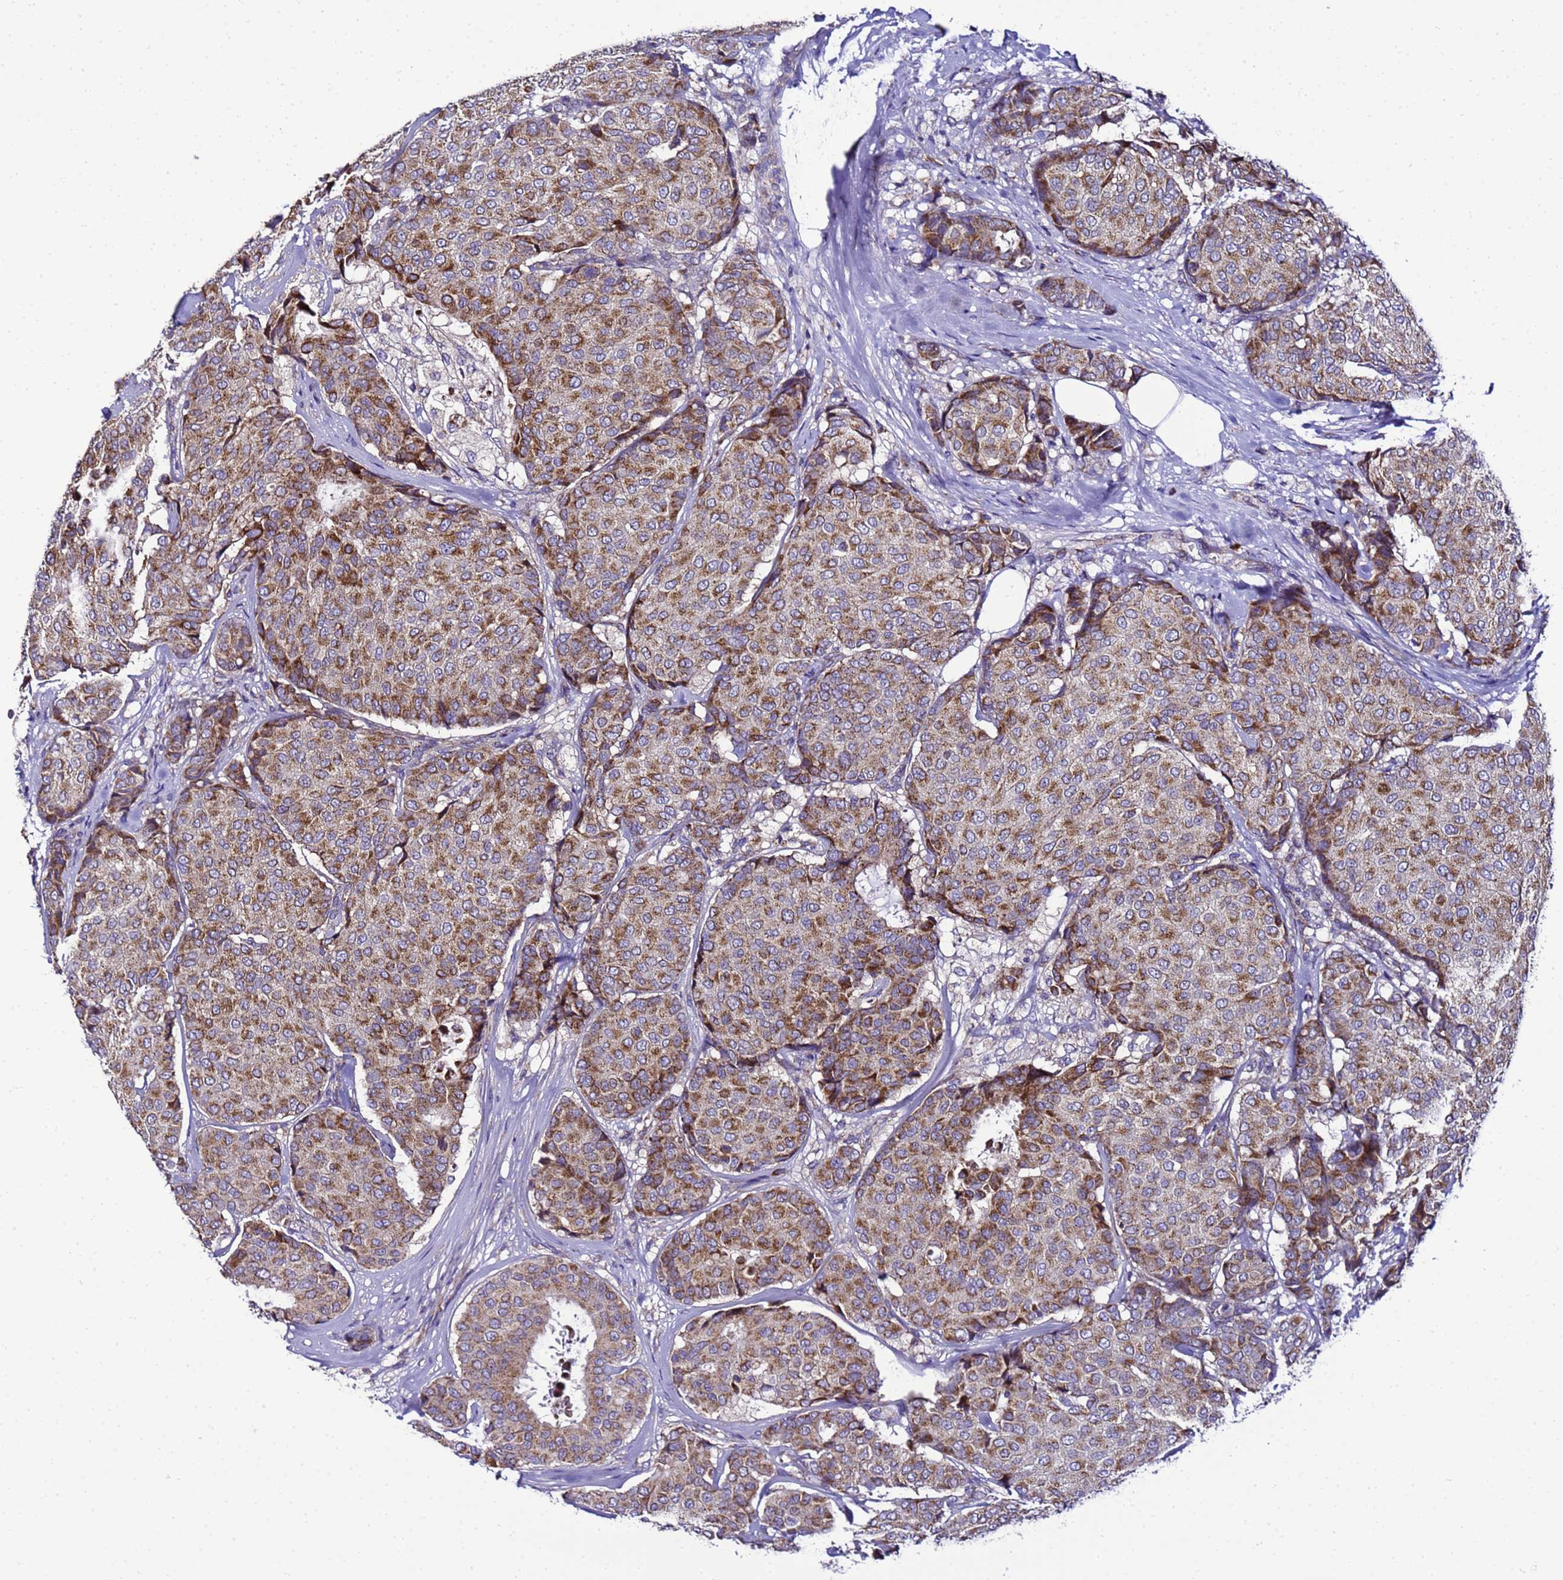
{"staining": {"intensity": "moderate", "quantity": ">75%", "location": "cytoplasmic/membranous"}, "tissue": "breast cancer", "cell_type": "Tumor cells", "image_type": "cancer", "snomed": [{"axis": "morphology", "description": "Duct carcinoma"}, {"axis": "topography", "description": "Breast"}], "caption": "Tumor cells exhibit medium levels of moderate cytoplasmic/membranous staining in about >75% of cells in human breast intraductal carcinoma.", "gene": "HIGD2A", "patient": {"sex": "female", "age": 75}}